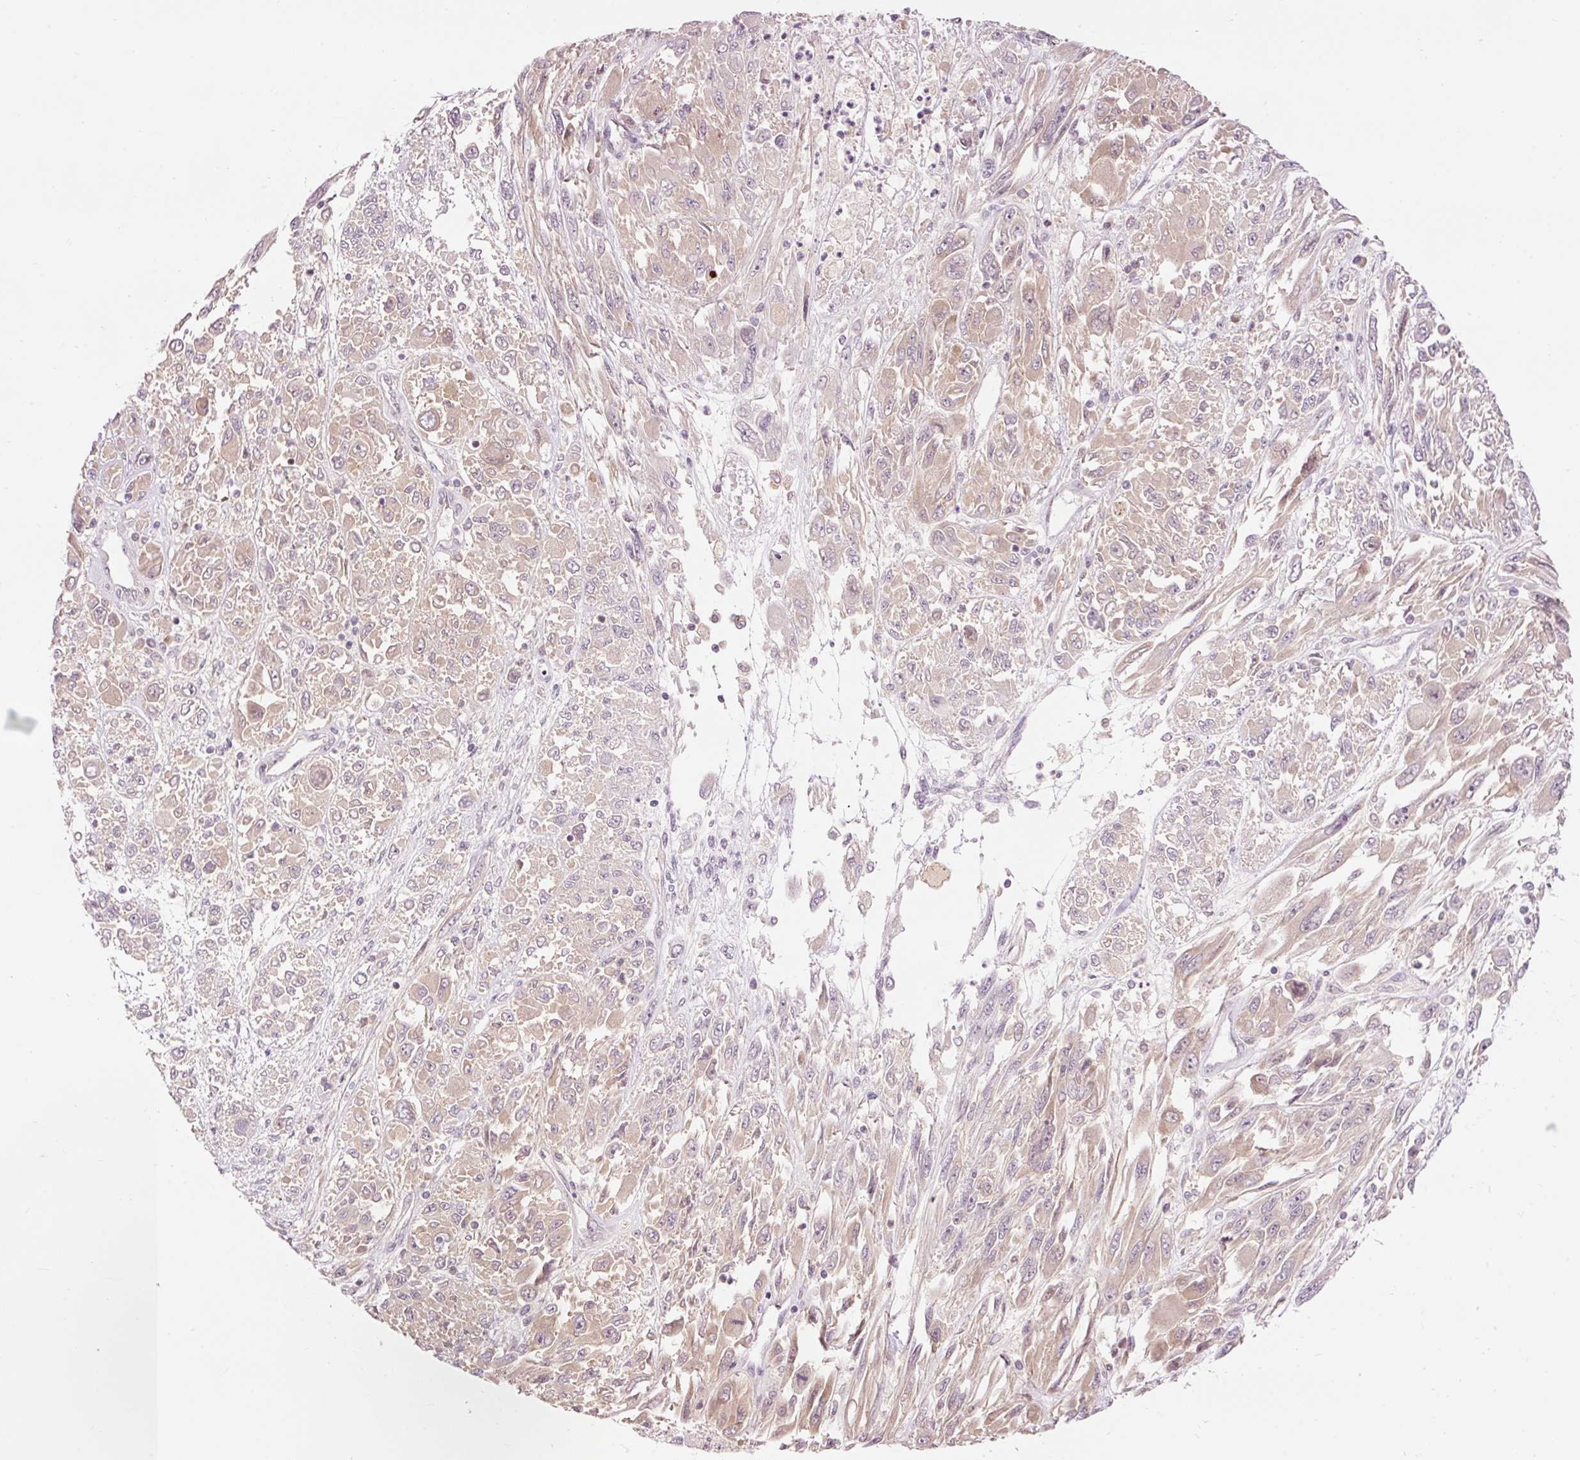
{"staining": {"intensity": "weak", "quantity": "<25%", "location": "cytoplasmic/membranous"}, "tissue": "melanoma", "cell_type": "Tumor cells", "image_type": "cancer", "snomed": [{"axis": "morphology", "description": "Malignant melanoma, NOS"}, {"axis": "topography", "description": "Skin"}], "caption": "IHC image of malignant melanoma stained for a protein (brown), which demonstrates no positivity in tumor cells.", "gene": "ABHD11", "patient": {"sex": "female", "age": 91}}